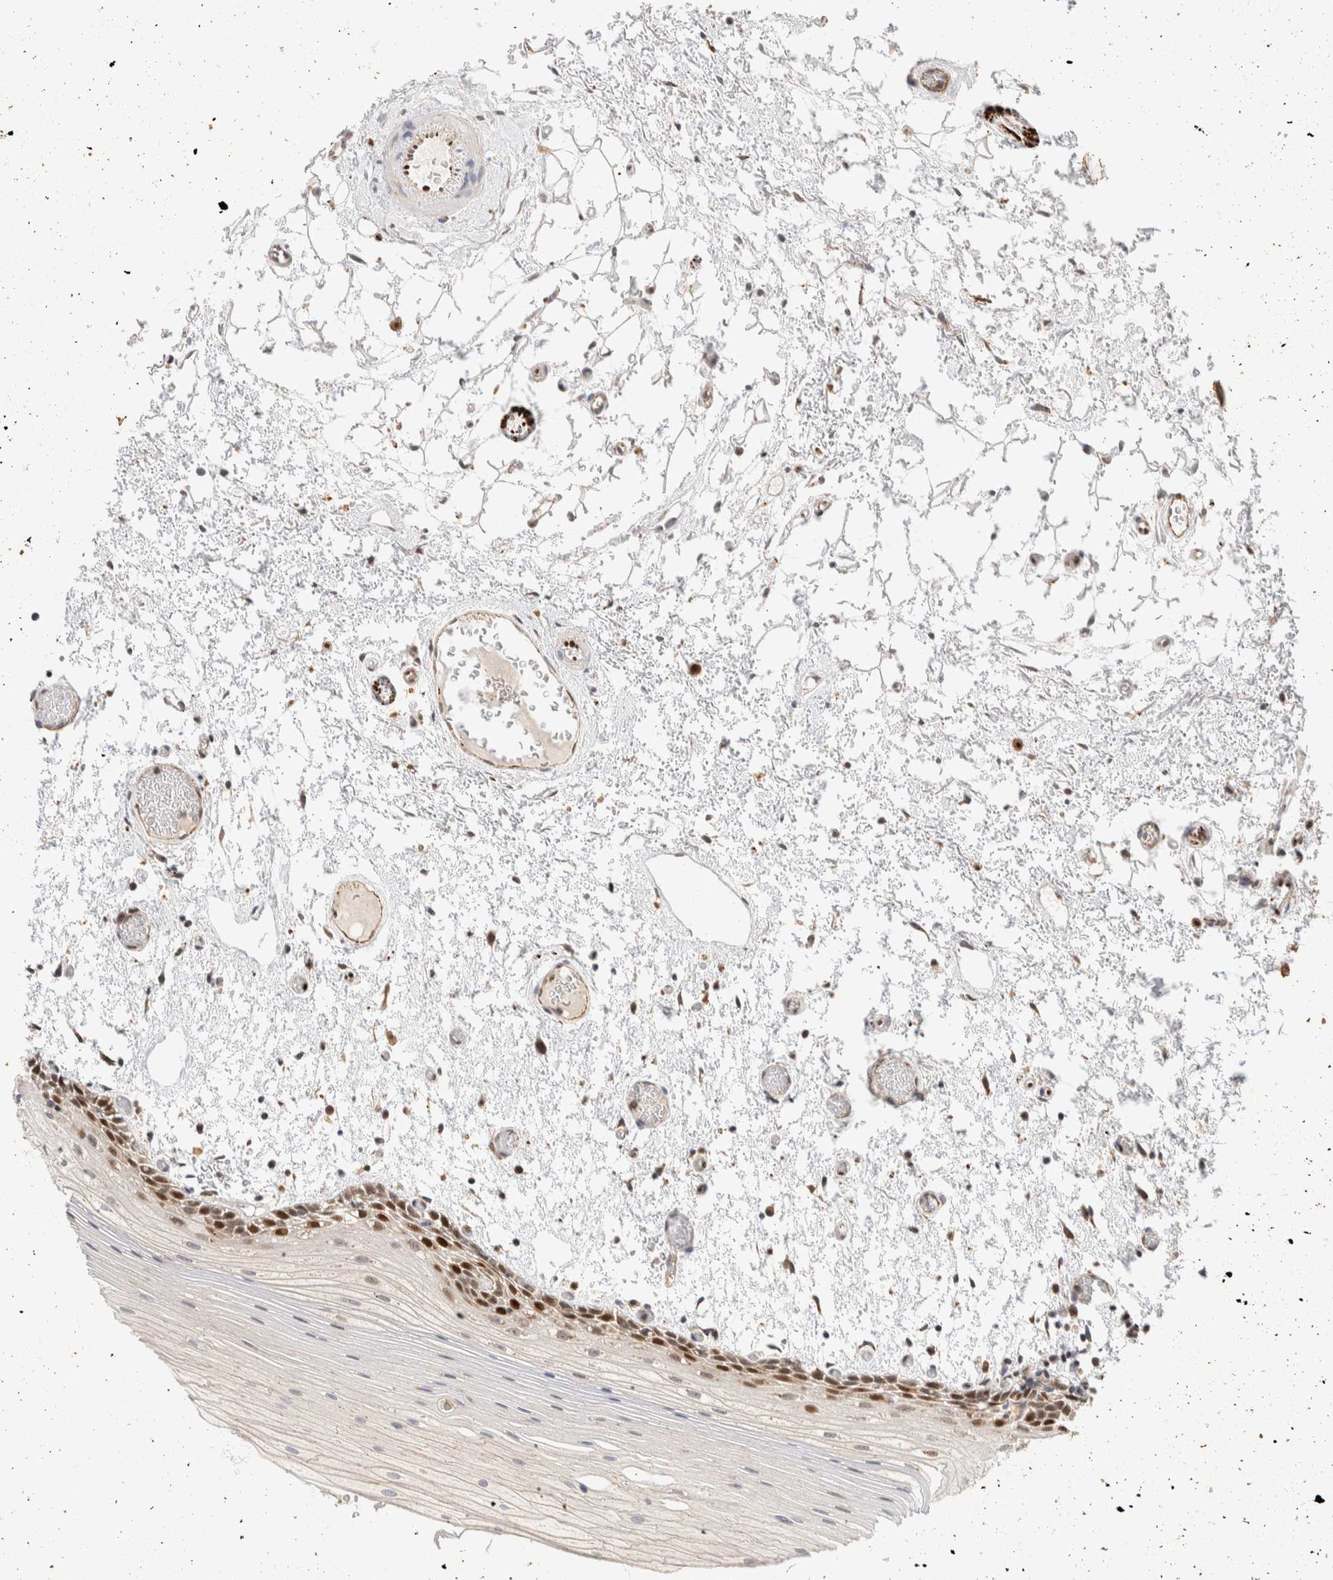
{"staining": {"intensity": "strong", "quantity": "25%-75%", "location": "nuclear"}, "tissue": "oral mucosa", "cell_type": "Squamous epithelial cells", "image_type": "normal", "snomed": [{"axis": "morphology", "description": "Normal tissue, NOS"}, {"axis": "topography", "description": "Oral tissue"}], "caption": "Protein positivity by IHC demonstrates strong nuclear staining in approximately 25%-75% of squamous epithelial cells in normal oral mucosa.", "gene": "NSMAF", "patient": {"sex": "male", "age": 52}}